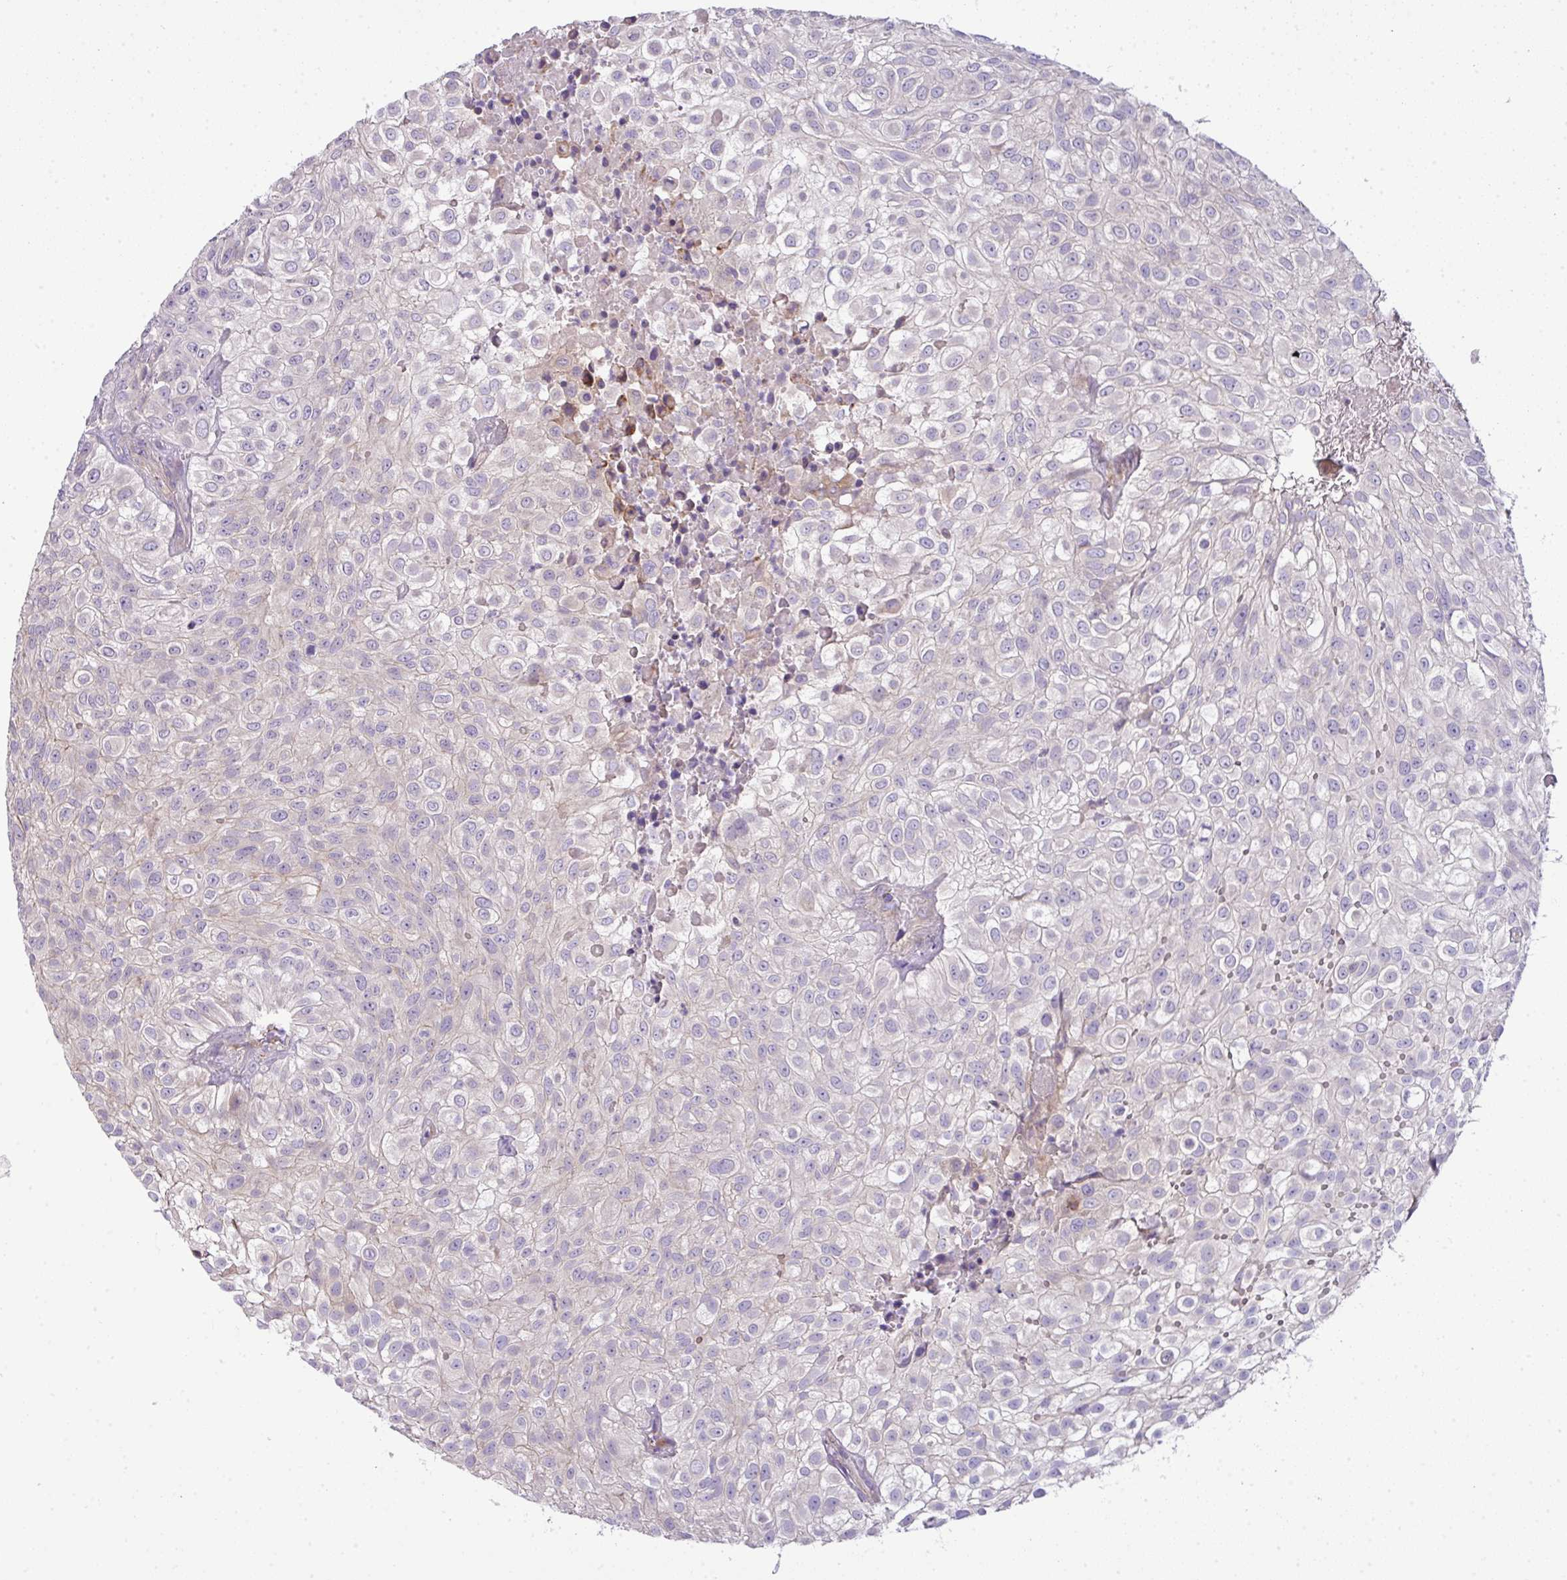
{"staining": {"intensity": "negative", "quantity": "none", "location": "none"}, "tissue": "urothelial cancer", "cell_type": "Tumor cells", "image_type": "cancer", "snomed": [{"axis": "morphology", "description": "Urothelial carcinoma, High grade"}, {"axis": "topography", "description": "Urinary bladder"}], "caption": "A histopathology image of human urothelial cancer is negative for staining in tumor cells.", "gene": "PIK3R5", "patient": {"sex": "male", "age": 56}}